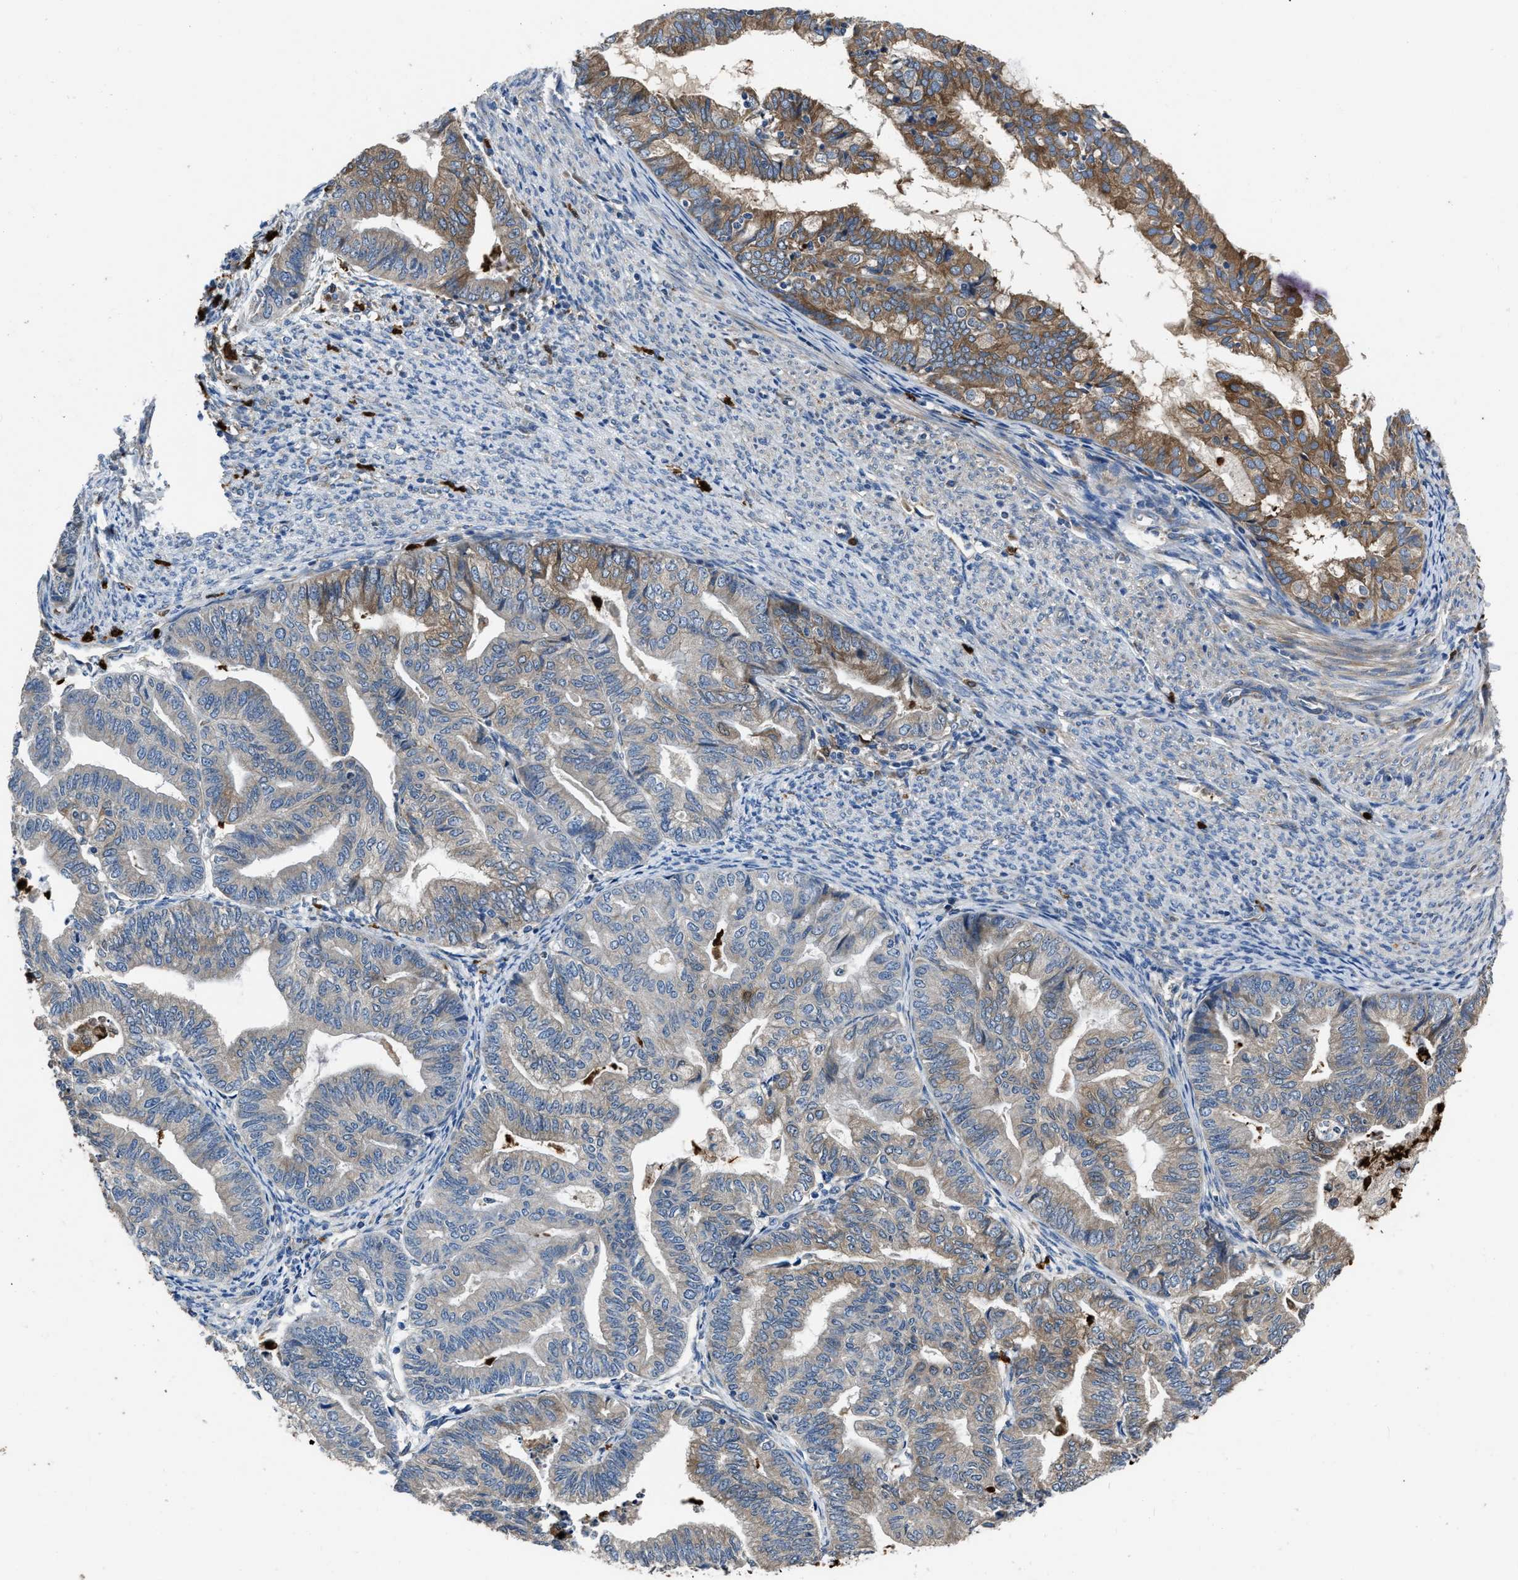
{"staining": {"intensity": "moderate", "quantity": "<25%", "location": "cytoplasmic/membranous"}, "tissue": "endometrial cancer", "cell_type": "Tumor cells", "image_type": "cancer", "snomed": [{"axis": "morphology", "description": "Adenocarcinoma, NOS"}, {"axis": "topography", "description": "Endometrium"}], "caption": "There is low levels of moderate cytoplasmic/membranous expression in tumor cells of adenocarcinoma (endometrial), as demonstrated by immunohistochemical staining (brown color).", "gene": "ANGPT1", "patient": {"sex": "female", "age": 79}}